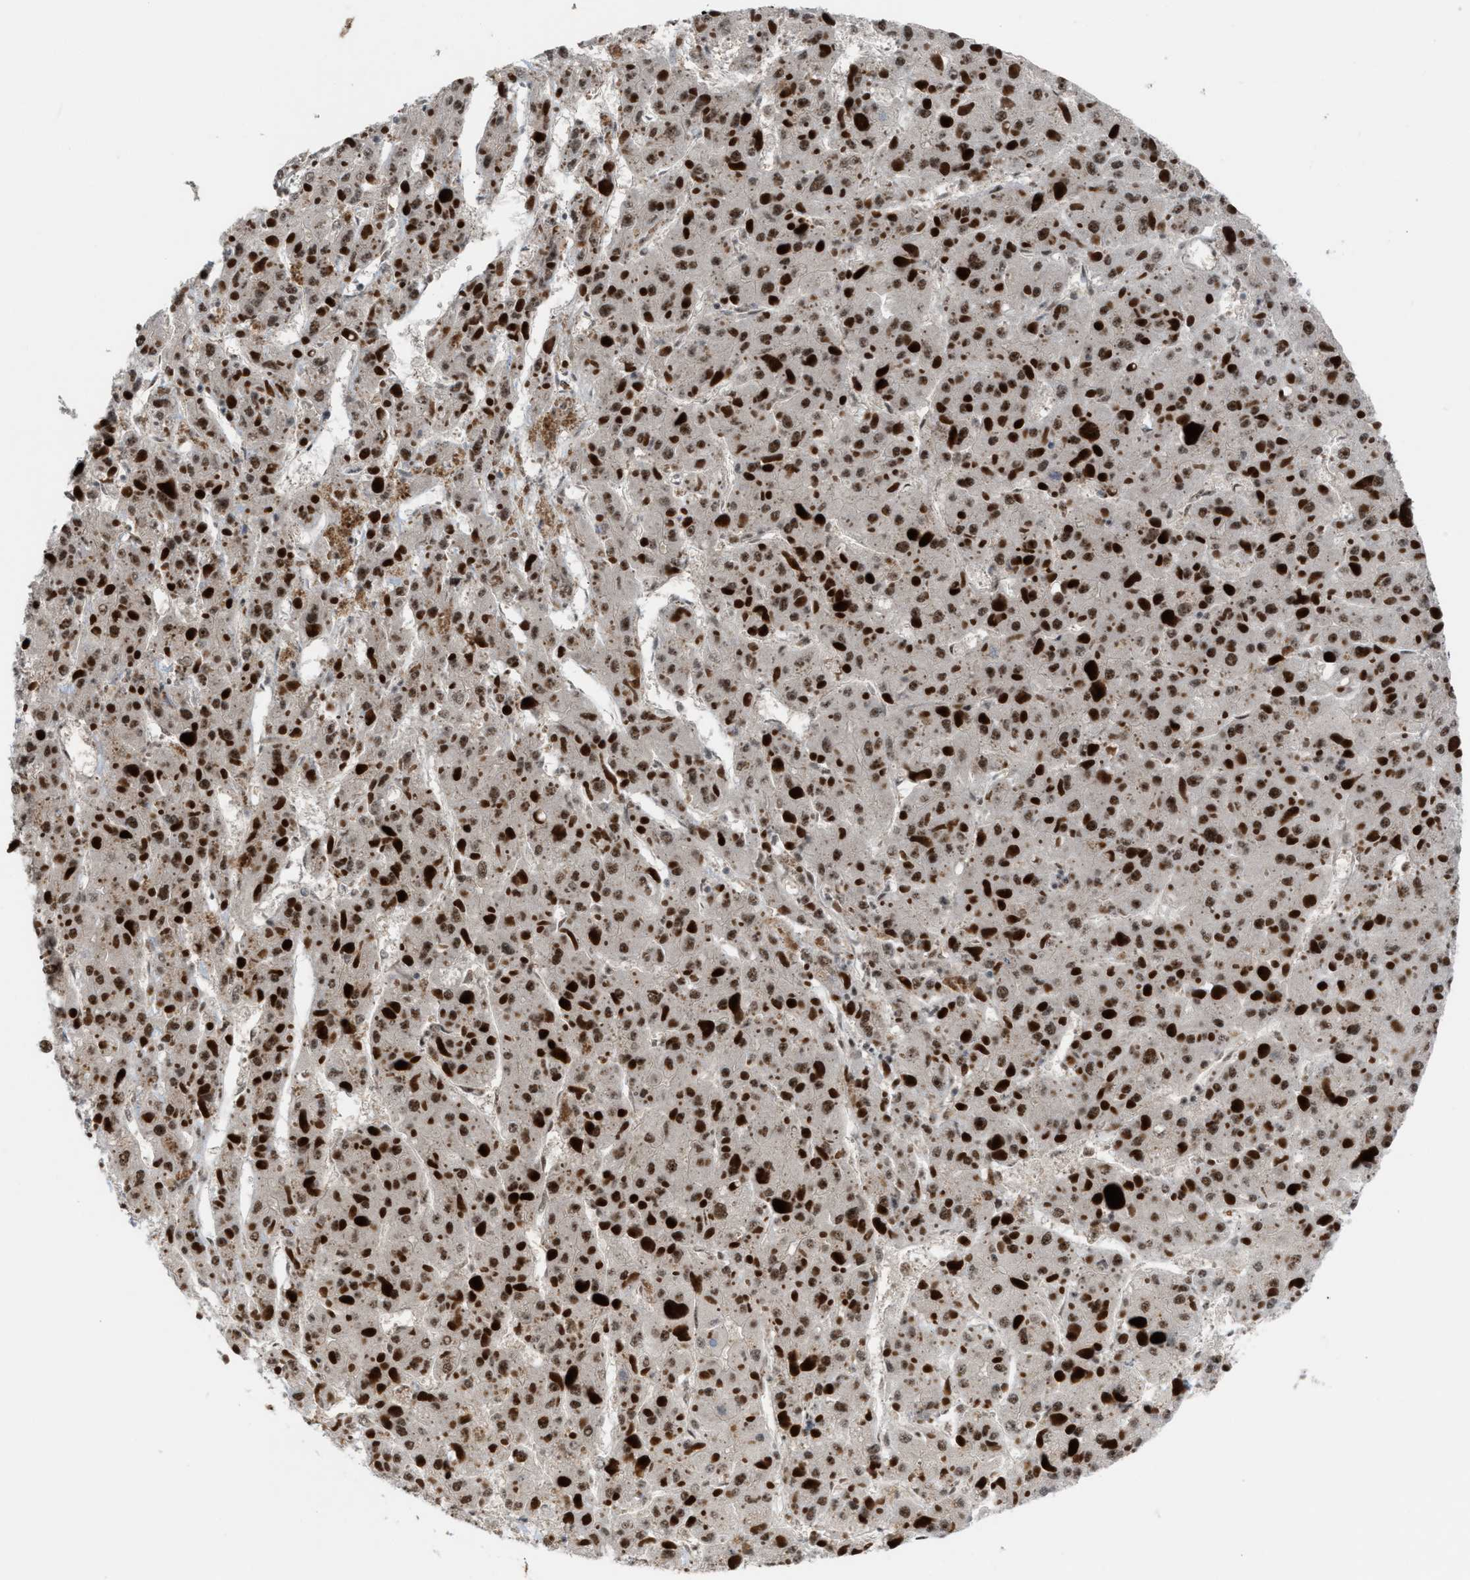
{"staining": {"intensity": "moderate", "quantity": ">75%", "location": "nuclear"}, "tissue": "liver cancer", "cell_type": "Tumor cells", "image_type": "cancer", "snomed": [{"axis": "morphology", "description": "Carcinoma, Hepatocellular, NOS"}, {"axis": "topography", "description": "Liver"}], "caption": "This micrograph demonstrates immunohistochemistry (IHC) staining of human hepatocellular carcinoma (liver), with medium moderate nuclear staining in approximately >75% of tumor cells.", "gene": "PRPF4", "patient": {"sex": "female", "age": 73}}